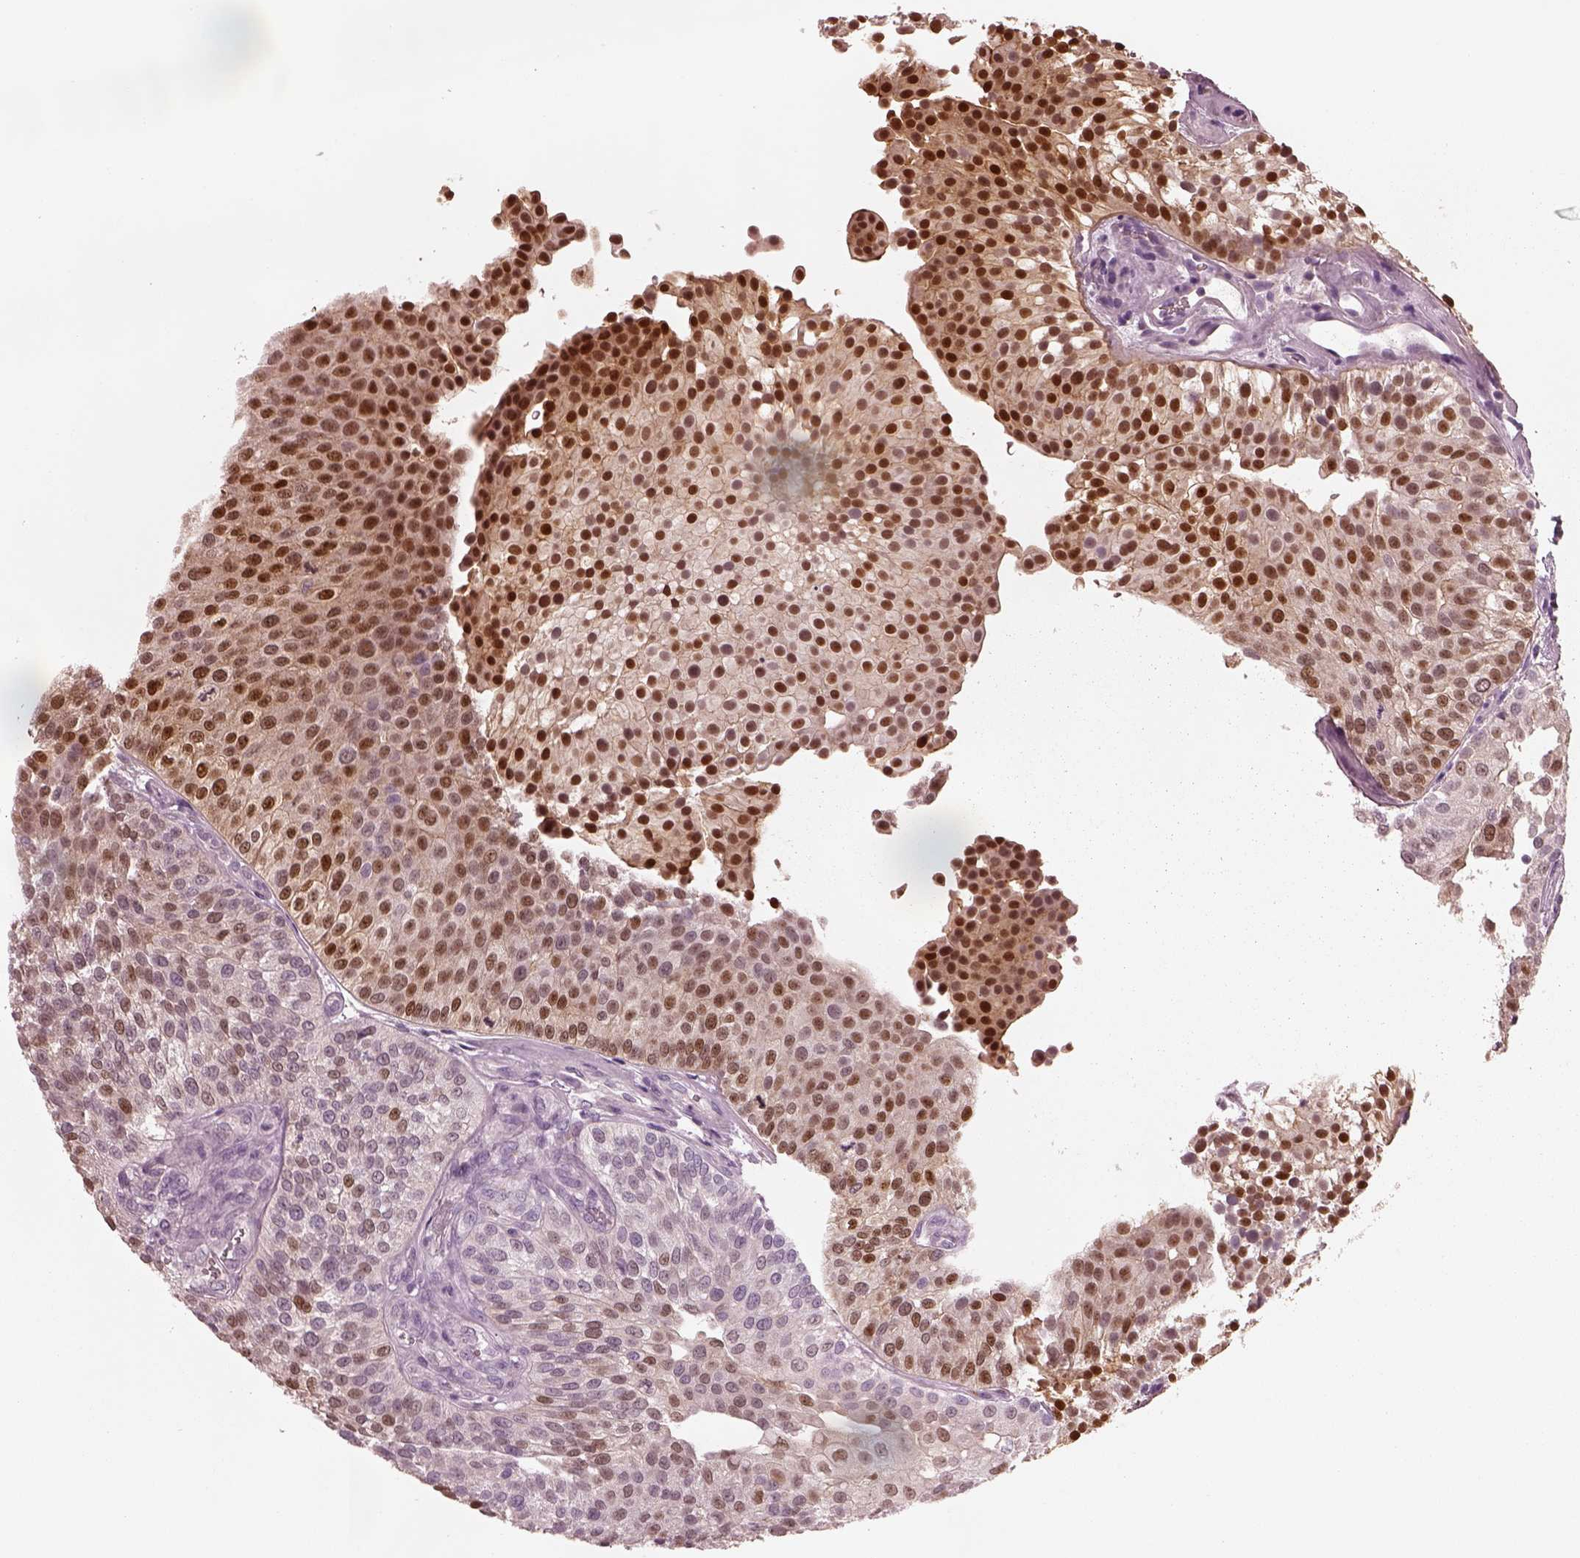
{"staining": {"intensity": "moderate", "quantity": ">75%", "location": "nuclear"}, "tissue": "urothelial cancer", "cell_type": "Tumor cells", "image_type": "cancer", "snomed": [{"axis": "morphology", "description": "Urothelial carcinoma, Low grade"}, {"axis": "topography", "description": "Urinary bladder"}], "caption": "Immunohistochemical staining of human urothelial cancer displays medium levels of moderate nuclear protein positivity in approximately >75% of tumor cells. (DAB (3,3'-diaminobenzidine) IHC, brown staining for protein, blue staining for nuclei).", "gene": "SDCBP2", "patient": {"sex": "female", "age": 87}}